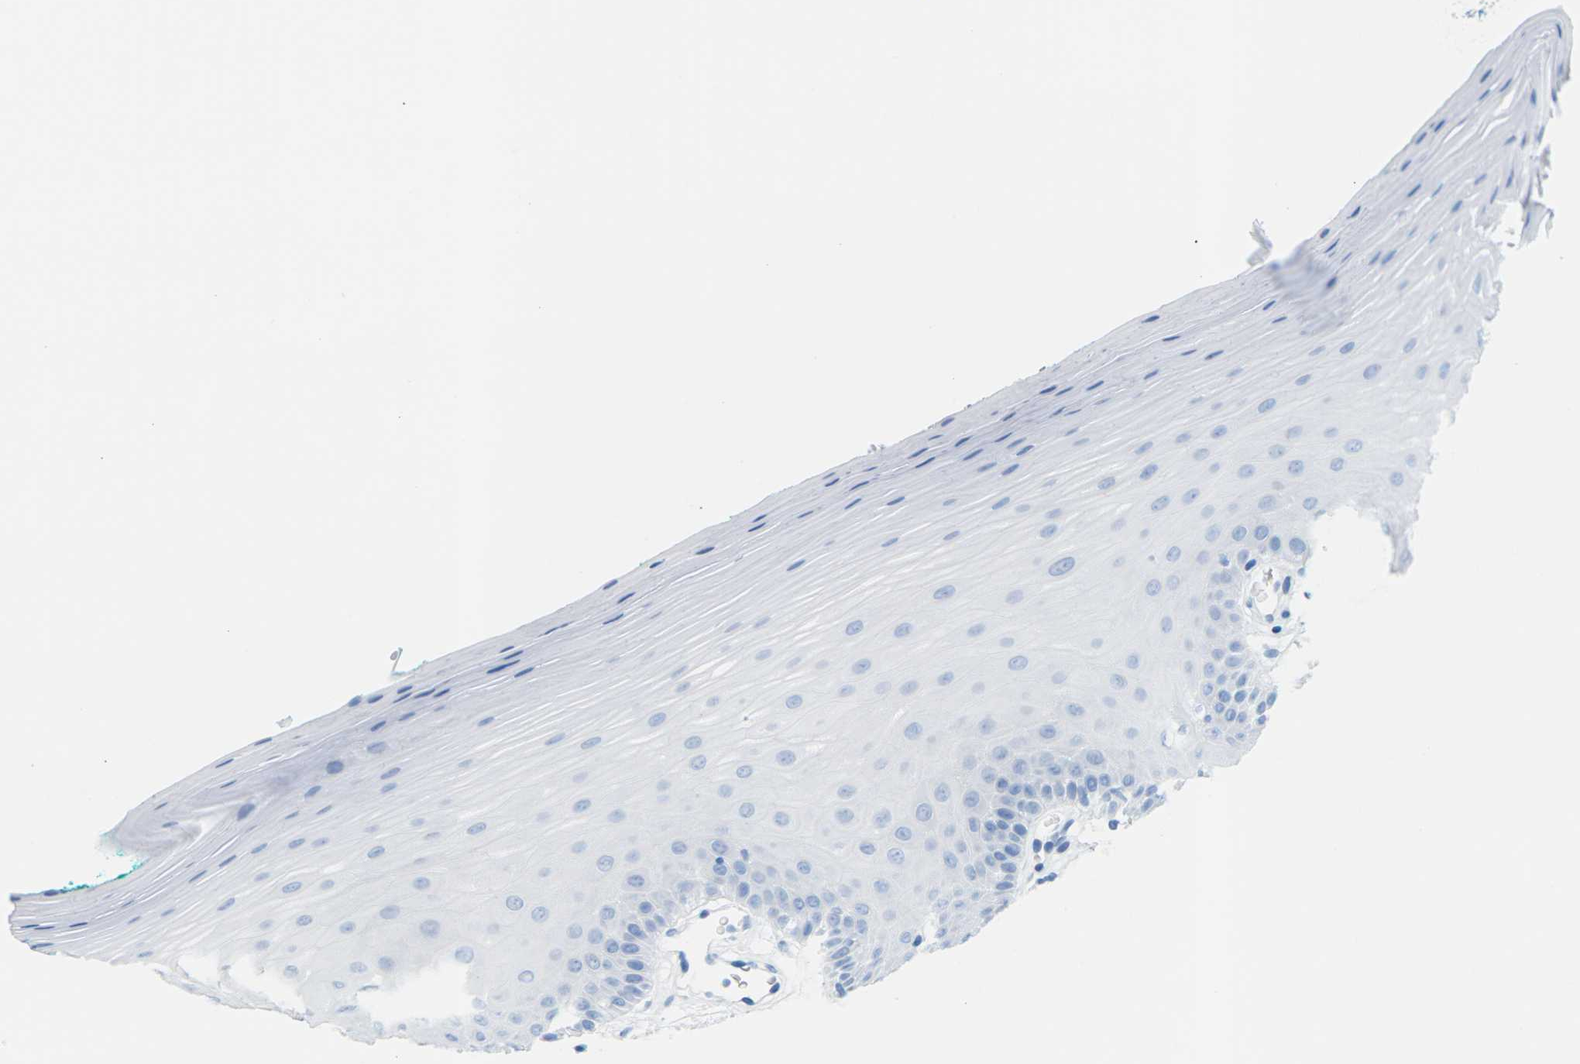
{"staining": {"intensity": "negative", "quantity": "none", "location": "none"}, "tissue": "oral mucosa", "cell_type": "Squamous epithelial cells", "image_type": "normal", "snomed": [{"axis": "morphology", "description": "Normal tissue, NOS"}, {"axis": "topography", "description": "Skeletal muscle"}, {"axis": "topography", "description": "Oral tissue"}], "caption": "DAB immunohistochemical staining of normal oral mucosa demonstrates no significant expression in squamous epithelial cells. Brightfield microscopy of immunohistochemistry stained with DAB (3,3'-diaminobenzidine) (brown) and hematoxylin (blue), captured at high magnification.", "gene": "CLDN3", "patient": {"sex": "male", "age": 58}}